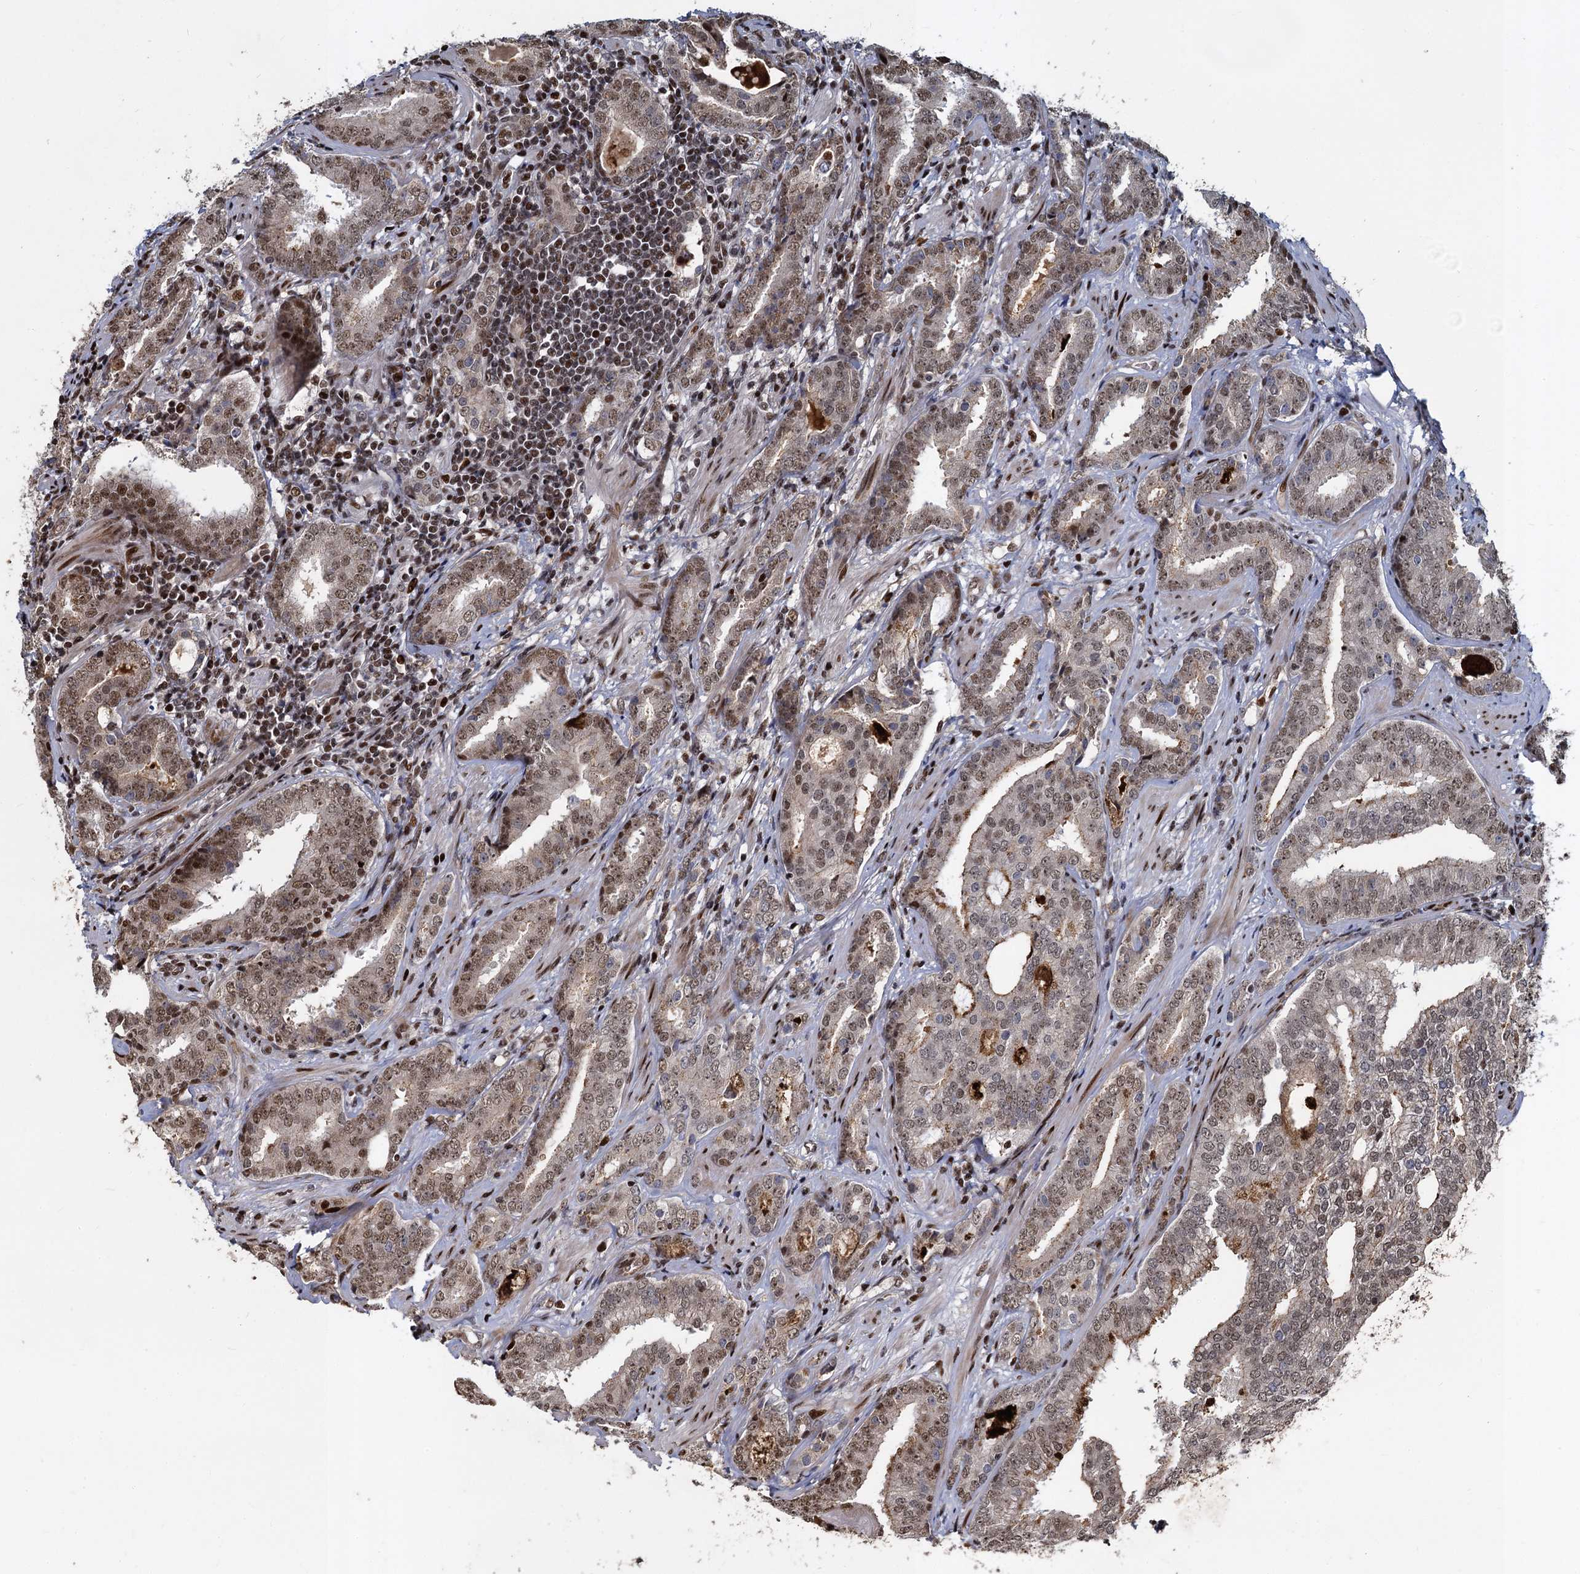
{"staining": {"intensity": "moderate", "quantity": ">75%", "location": "nuclear"}, "tissue": "prostate cancer", "cell_type": "Tumor cells", "image_type": "cancer", "snomed": [{"axis": "morphology", "description": "Adenocarcinoma, High grade"}, {"axis": "topography", "description": "Prostate"}], "caption": "Immunohistochemical staining of adenocarcinoma (high-grade) (prostate) exhibits moderate nuclear protein expression in approximately >75% of tumor cells.", "gene": "ANKRD49", "patient": {"sex": "male", "age": 63}}